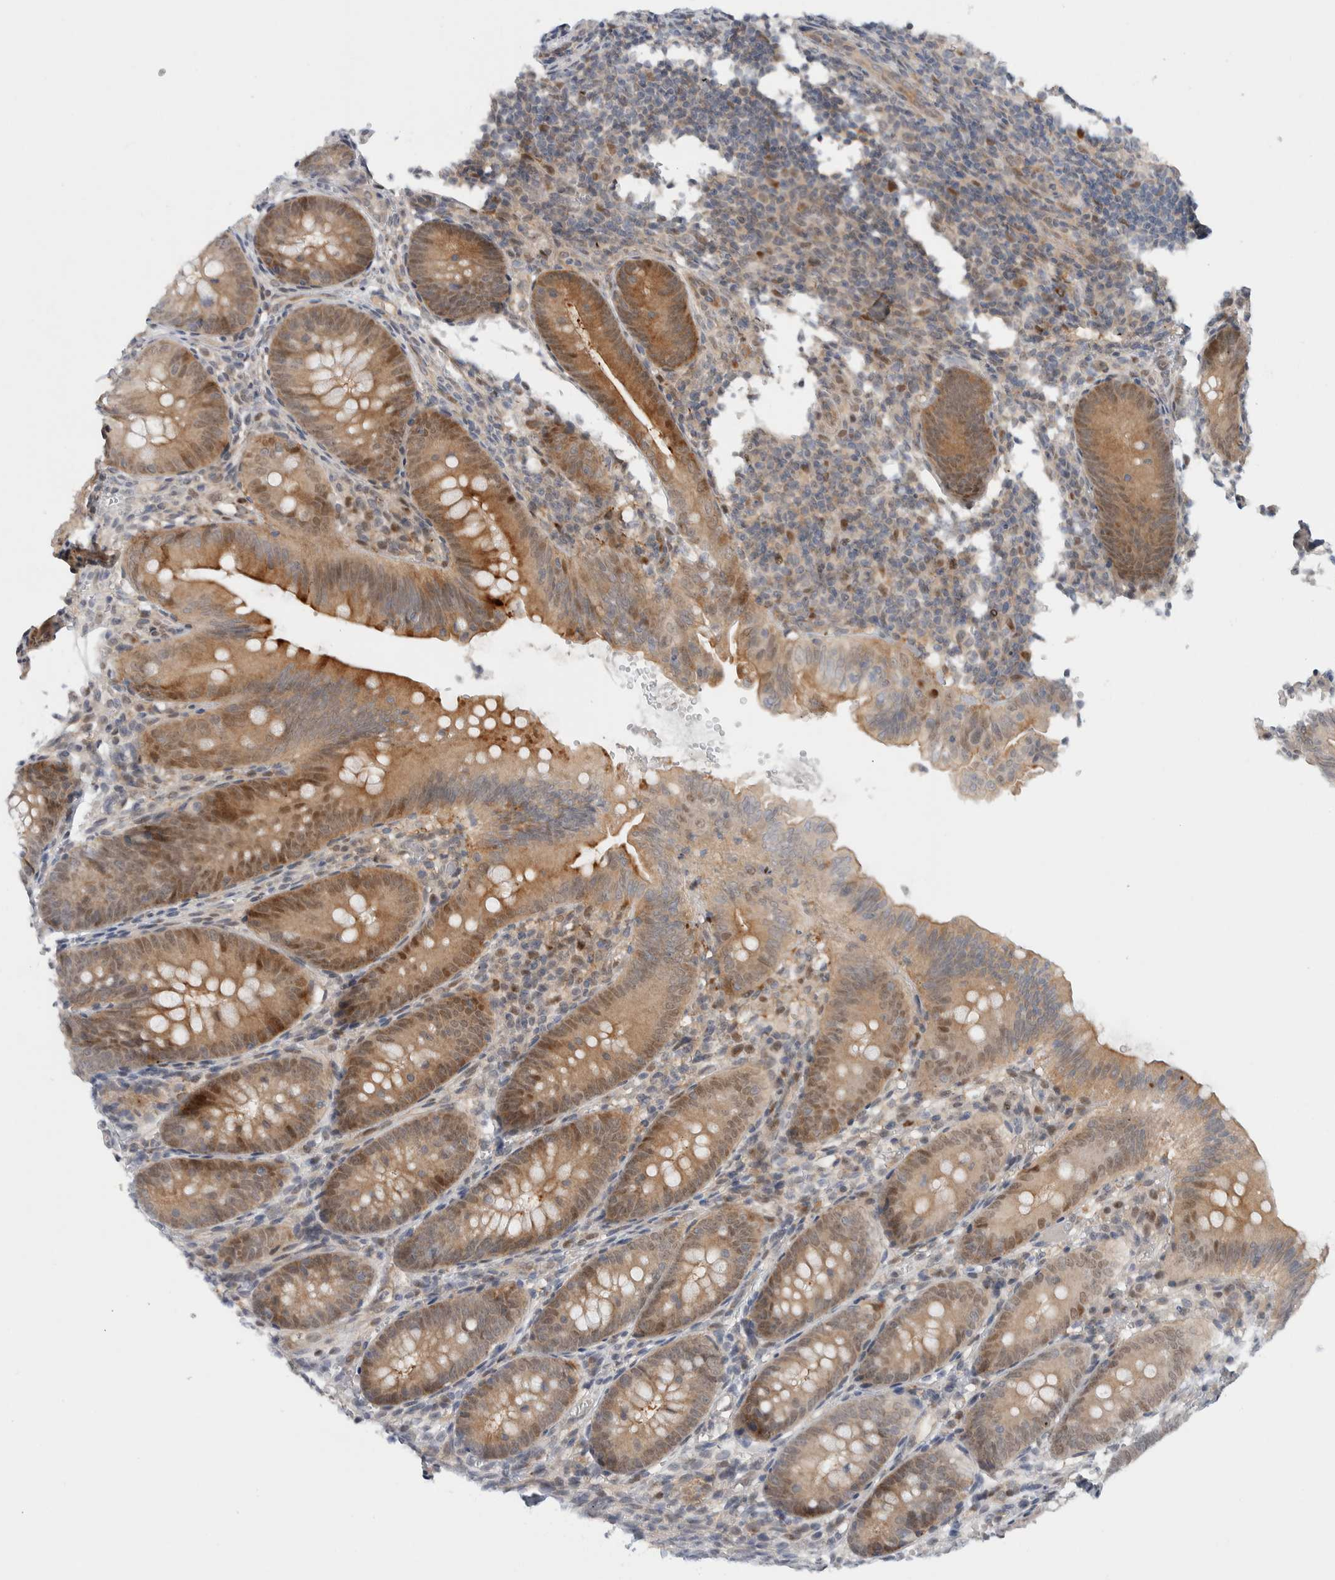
{"staining": {"intensity": "moderate", "quantity": ">75%", "location": "cytoplasmic/membranous"}, "tissue": "appendix", "cell_type": "Glandular cells", "image_type": "normal", "snomed": [{"axis": "morphology", "description": "Normal tissue, NOS"}, {"axis": "topography", "description": "Appendix"}], "caption": "This is a photomicrograph of immunohistochemistry (IHC) staining of normal appendix, which shows moderate expression in the cytoplasmic/membranous of glandular cells.", "gene": "NCR3LG1", "patient": {"sex": "male", "age": 1}}